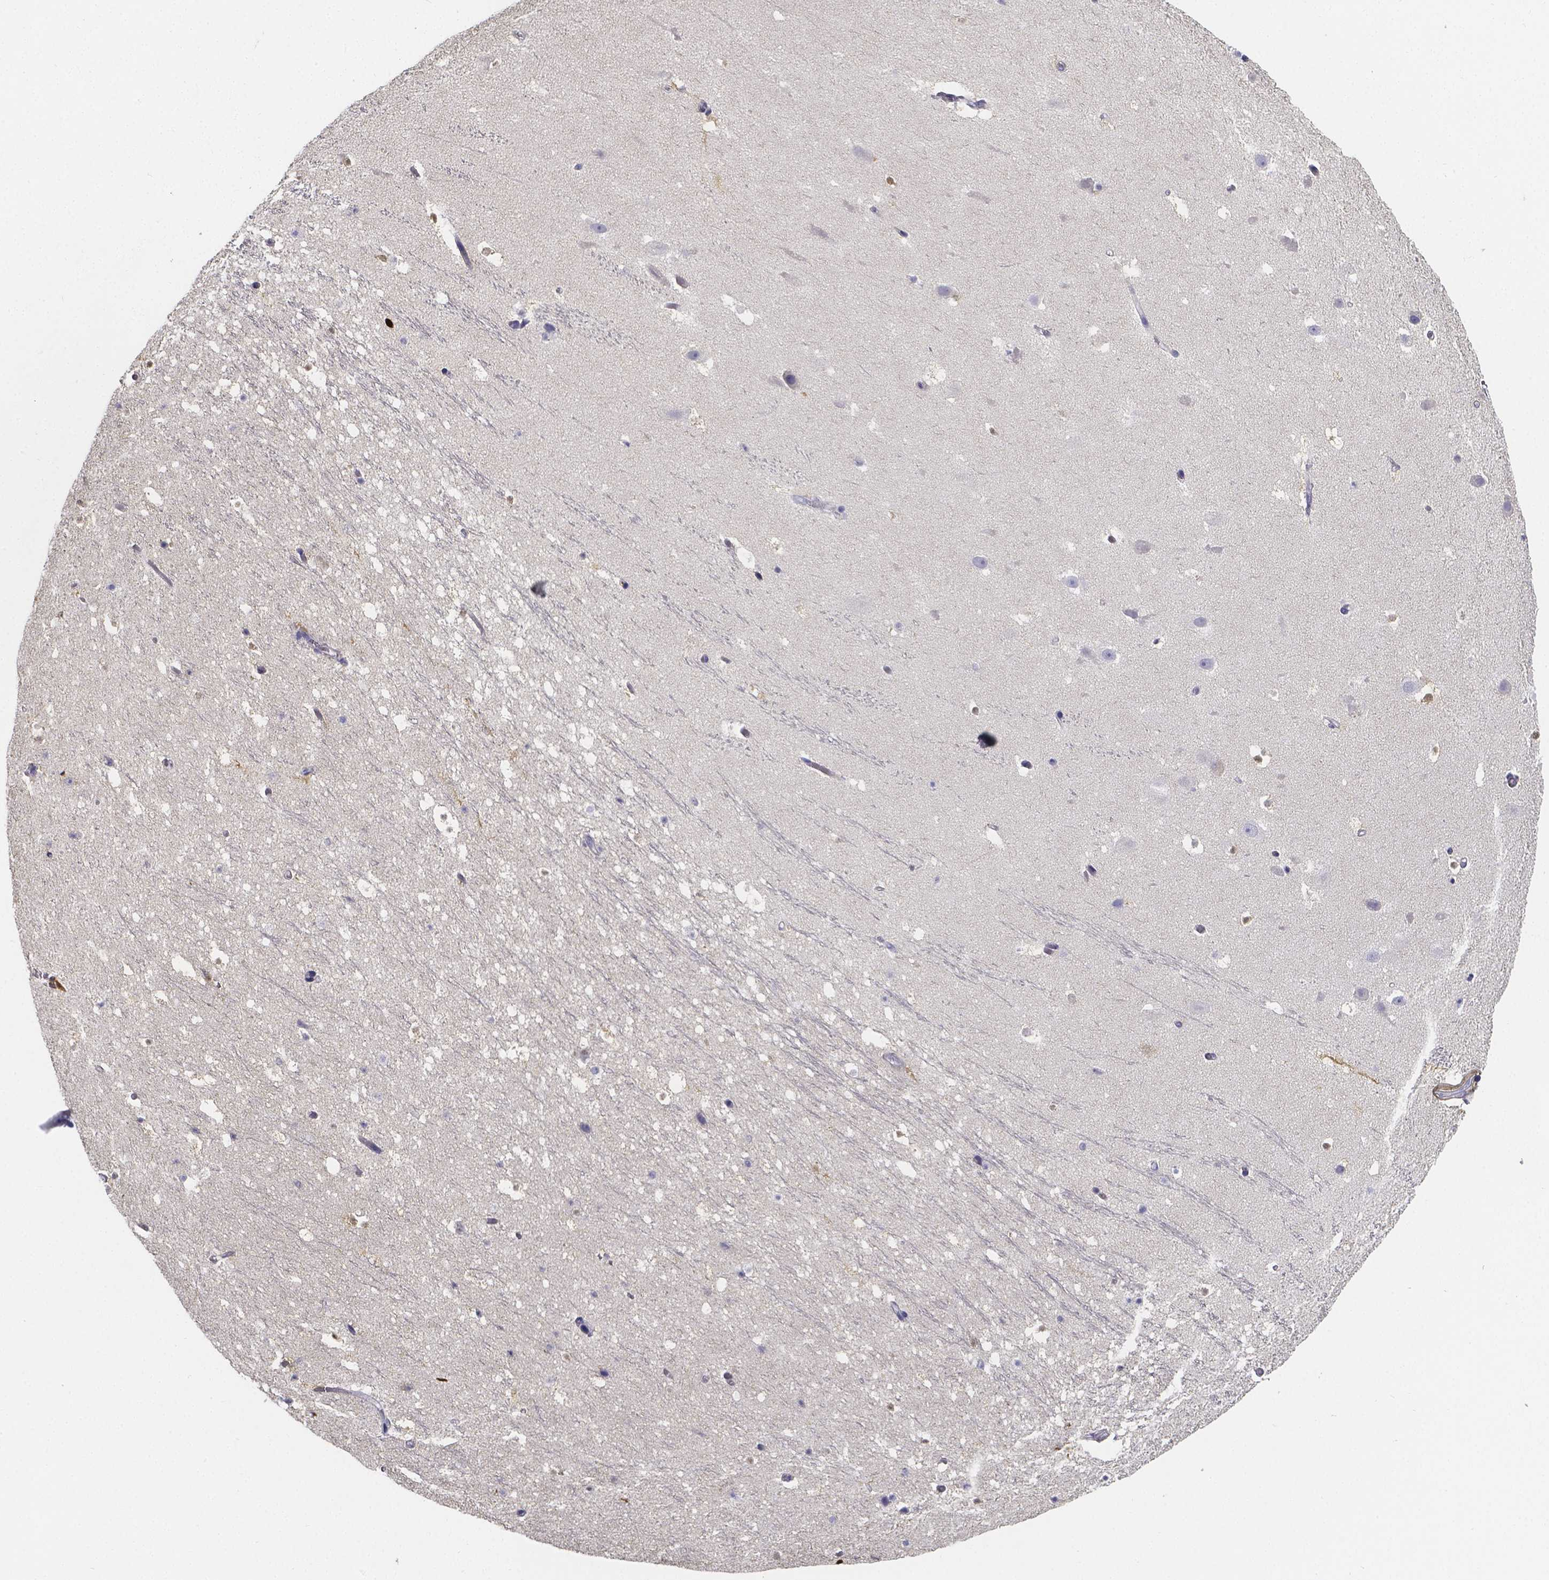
{"staining": {"intensity": "negative", "quantity": "none", "location": "none"}, "tissue": "hippocampus", "cell_type": "Glial cells", "image_type": "normal", "snomed": [{"axis": "morphology", "description": "Normal tissue, NOS"}, {"axis": "topography", "description": "Hippocampus"}], "caption": "DAB immunohistochemical staining of unremarkable hippocampus exhibits no significant positivity in glial cells.", "gene": "RERG", "patient": {"sex": "male", "age": 26}}